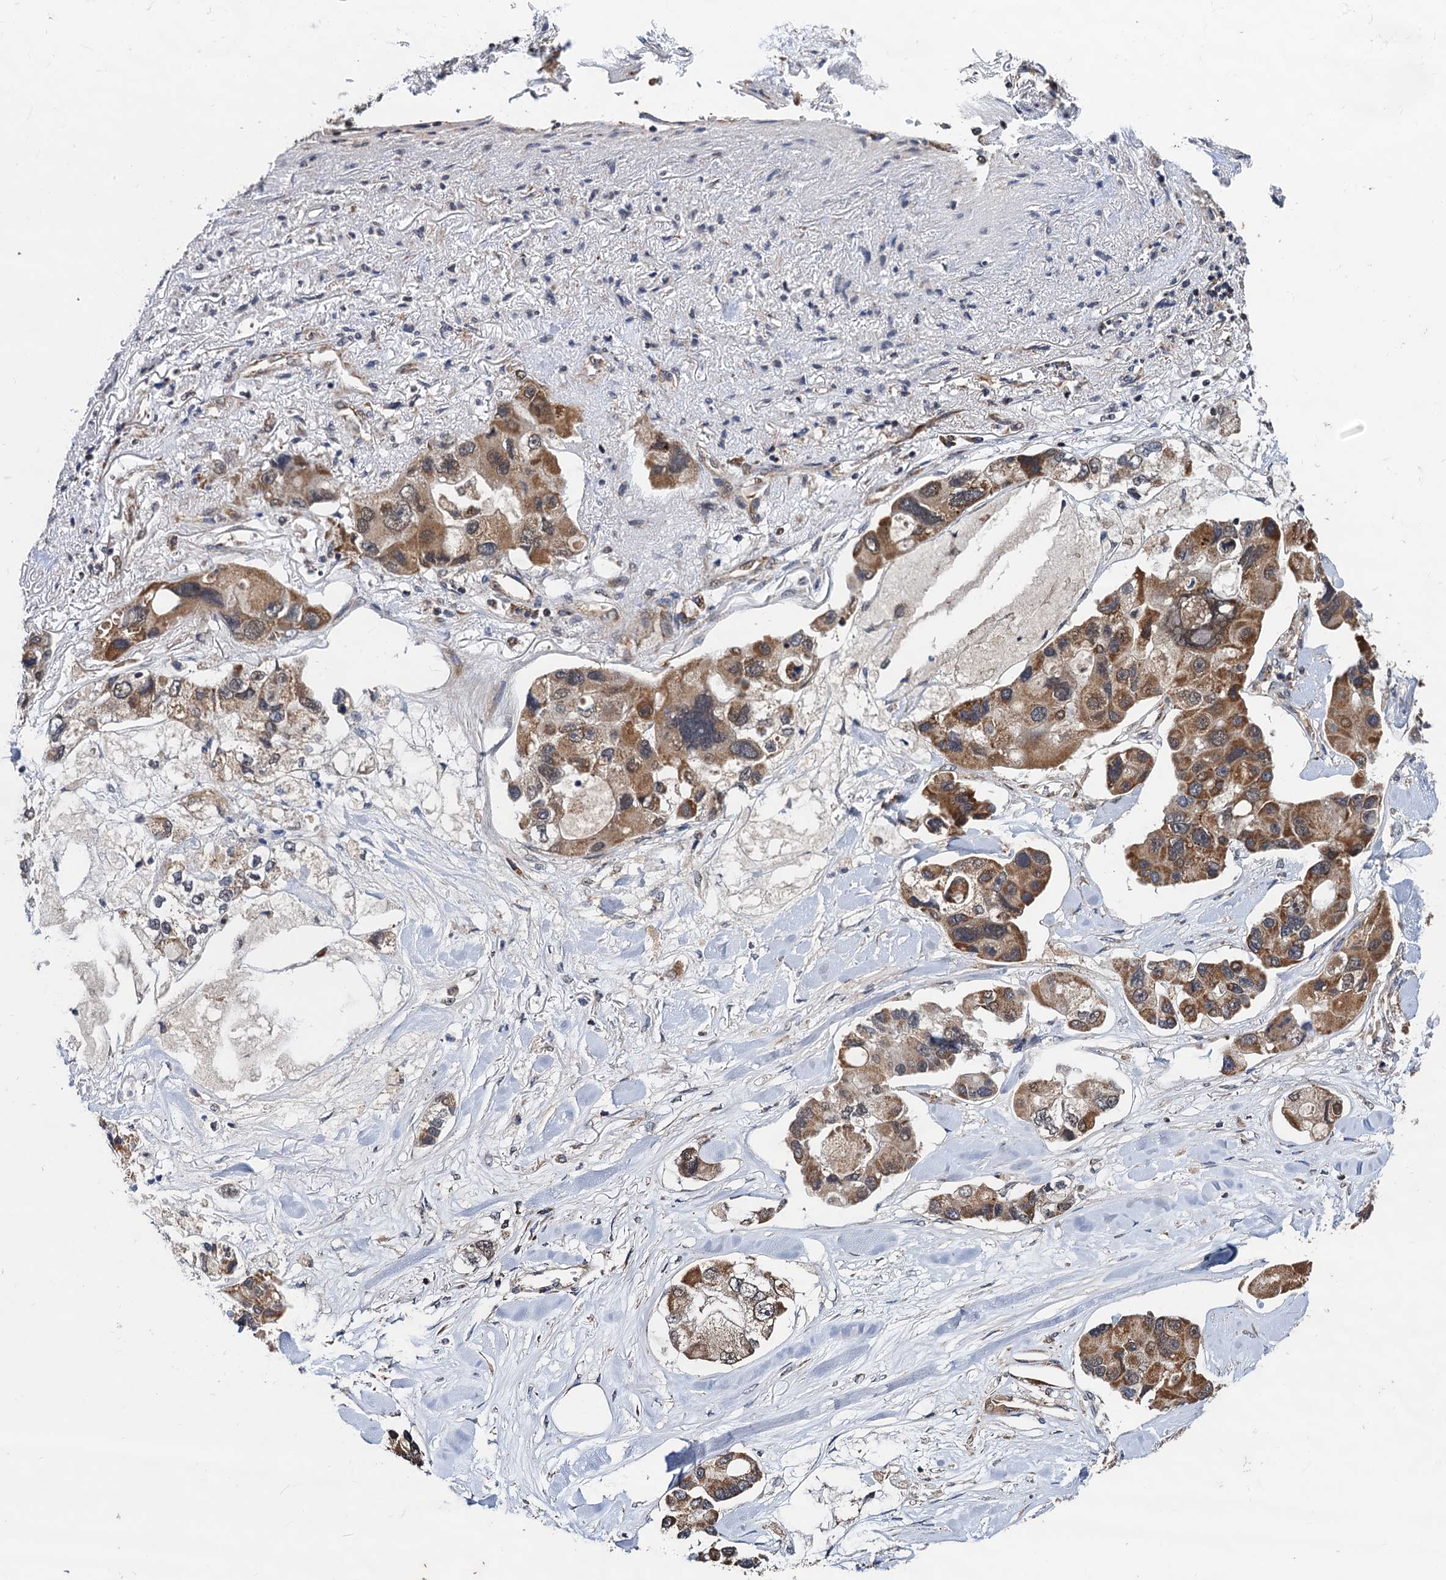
{"staining": {"intensity": "moderate", "quantity": ">75%", "location": "cytoplasmic/membranous"}, "tissue": "lung cancer", "cell_type": "Tumor cells", "image_type": "cancer", "snomed": [{"axis": "morphology", "description": "Adenocarcinoma, NOS"}, {"axis": "topography", "description": "Lung"}], "caption": "Brown immunohistochemical staining in human lung cancer (adenocarcinoma) demonstrates moderate cytoplasmic/membranous positivity in approximately >75% of tumor cells.", "gene": "CMPK2", "patient": {"sex": "female", "age": 54}}